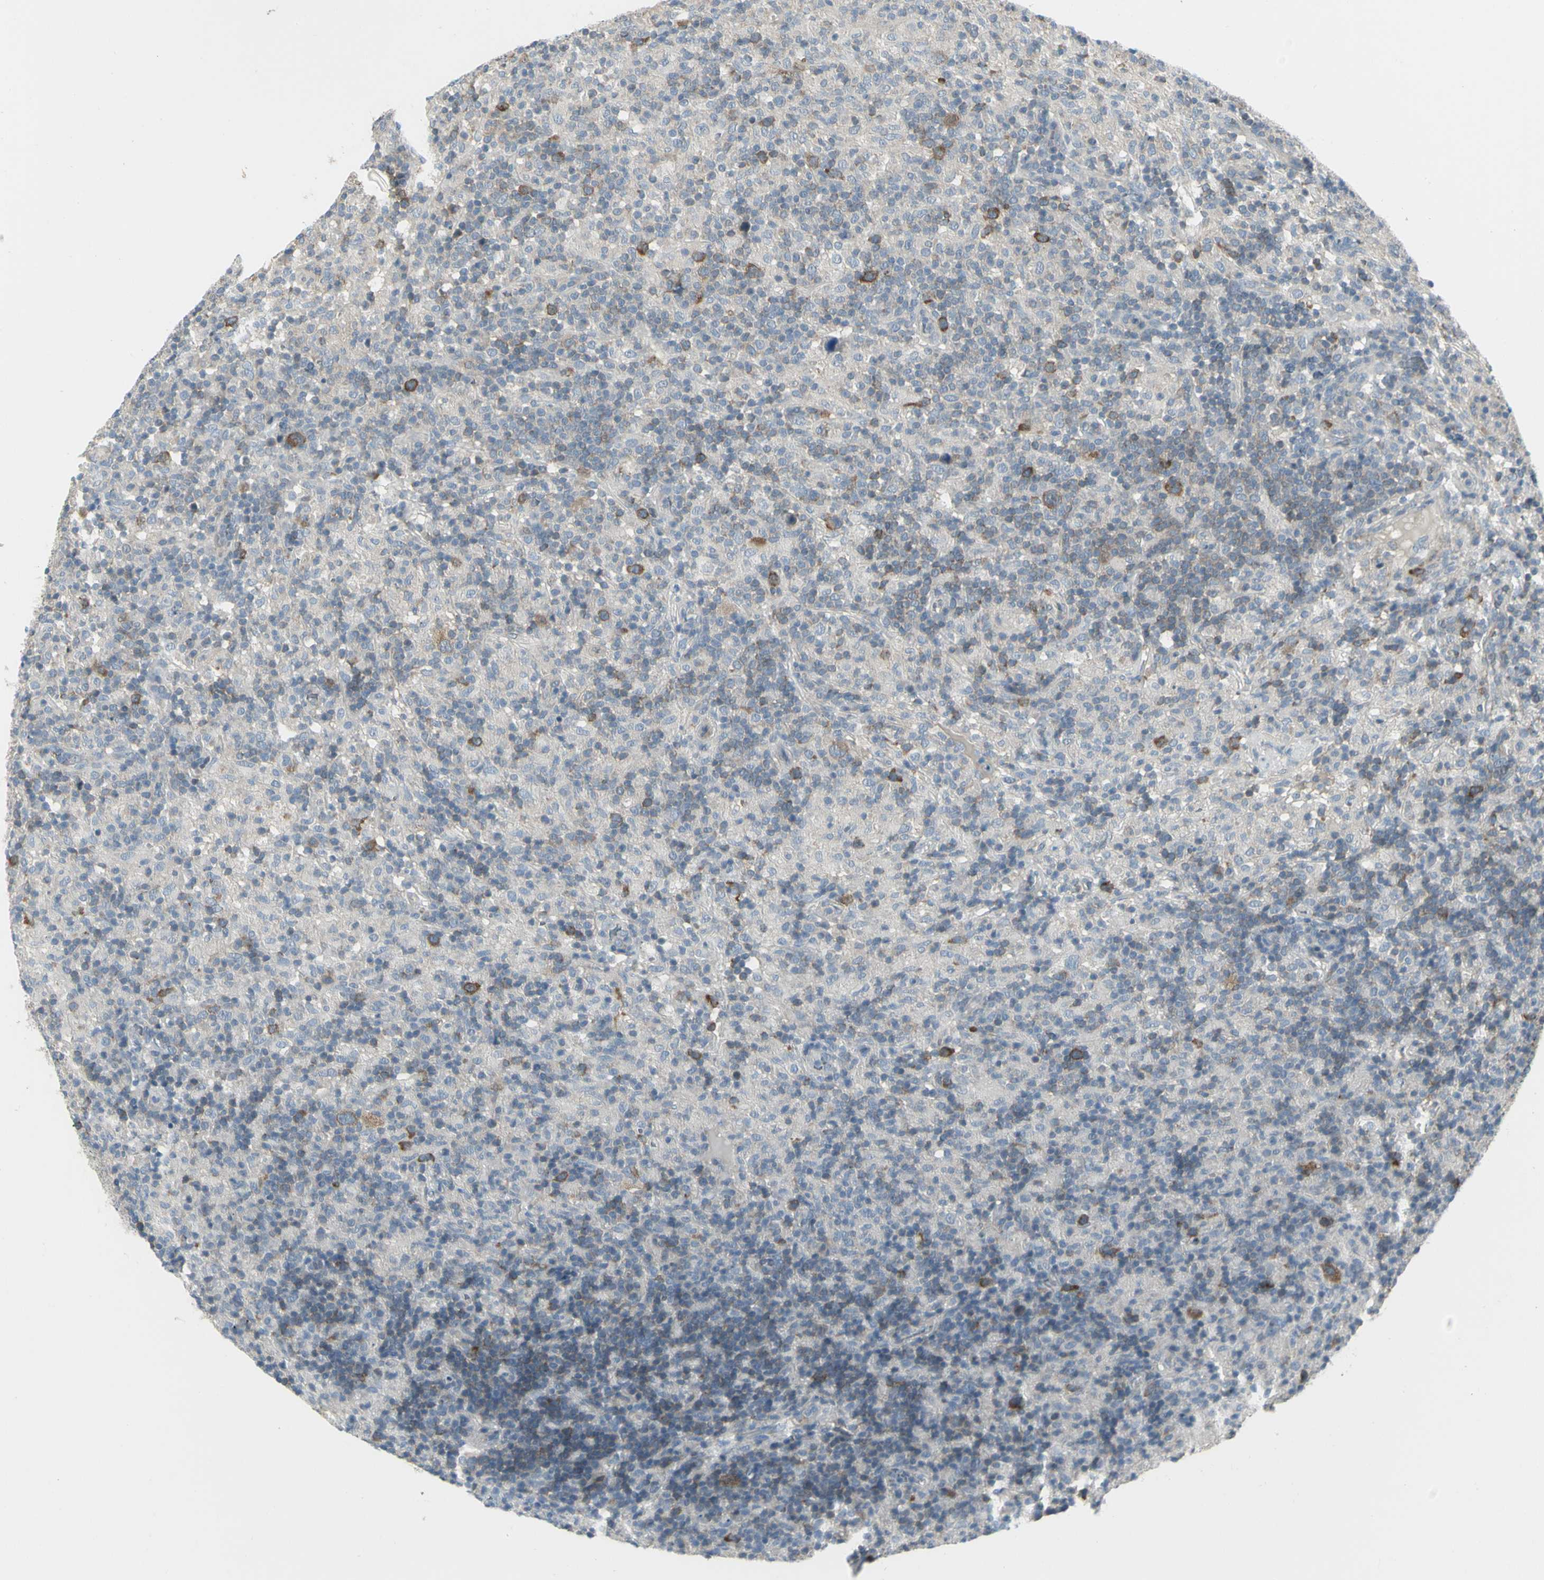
{"staining": {"intensity": "strong", "quantity": ">75%", "location": "cytoplasmic/membranous"}, "tissue": "lymphoma", "cell_type": "Tumor cells", "image_type": "cancer", "snomed": [{"axis": "morphology", "description": "Hodgkin's disease, NOS"}, {"axis": "topography", "description": "Lymph node"}], "caption": "IHC (DAB) staining of lymphoma demonstrates strong cytoplasmic/membranous protein positivity in about >75% of tumor cells.", "gene": "CCNB2", "patient": {"sex": "male", "age": 70}}